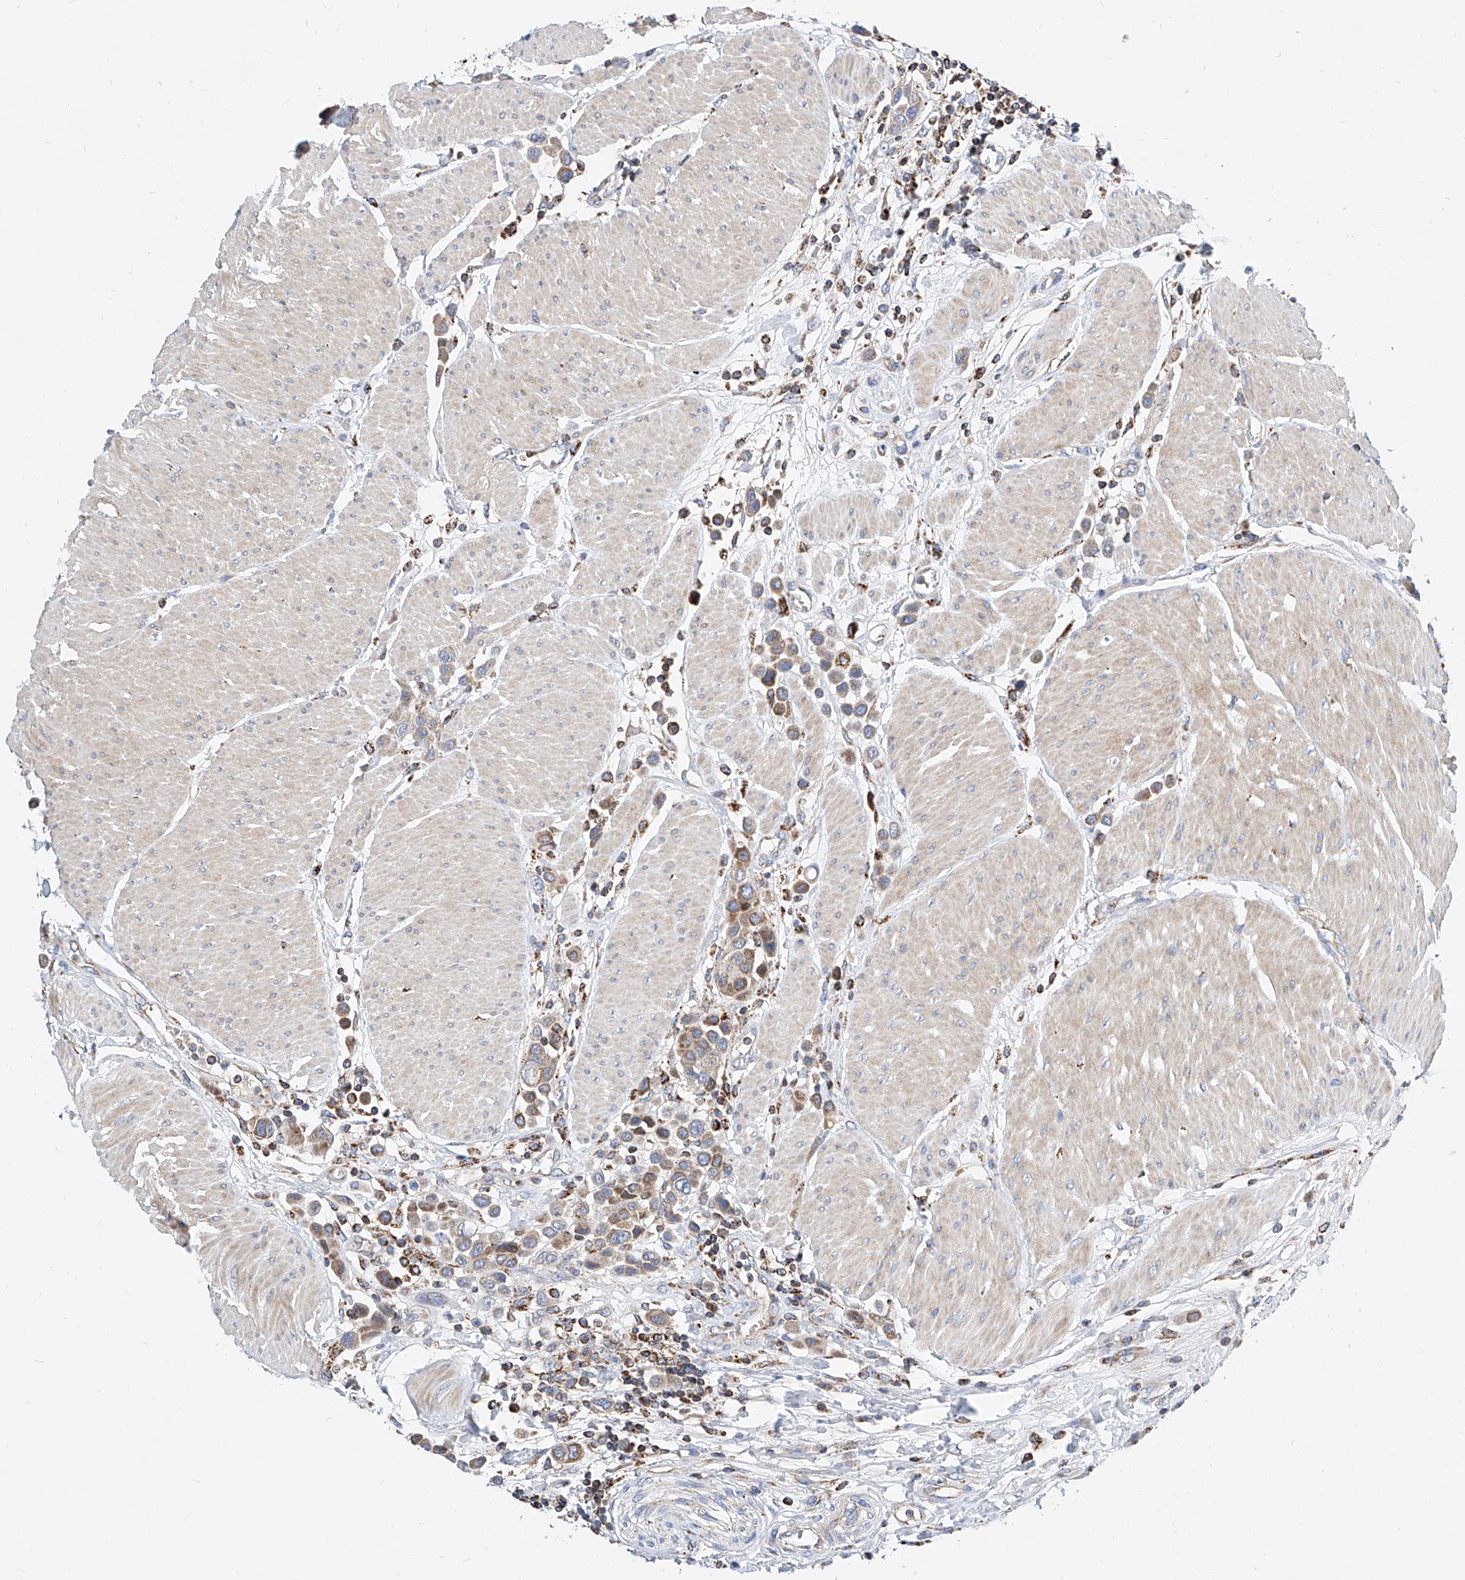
{"staining": {"intensity": "moderate", "quantity": ">75%", "location": "cytoplasmic/membranous"}, "tissue": "urothelial cancer", "cell_type": "Tumor cells", "image_type": "cancer", "snomed": [{"axis": "morphology", "description": "Urothelial carcinoma, High grade"}, {"axis": "topography", "description": "Urinary bladder"}], "caption": "Immunohistochemical staining of human urothelial cancer shows moderate cytoplasmic/membranous protein positivity in about >75% of tumor cells. Using DAB (3,3'-diaminobenzidine) (brown) and hematoxylin (blue) stains, captured at high magnification using brightfield microscopy.", "gene": "CPNE5", "patient": {"sex": "male", "age": 50}}